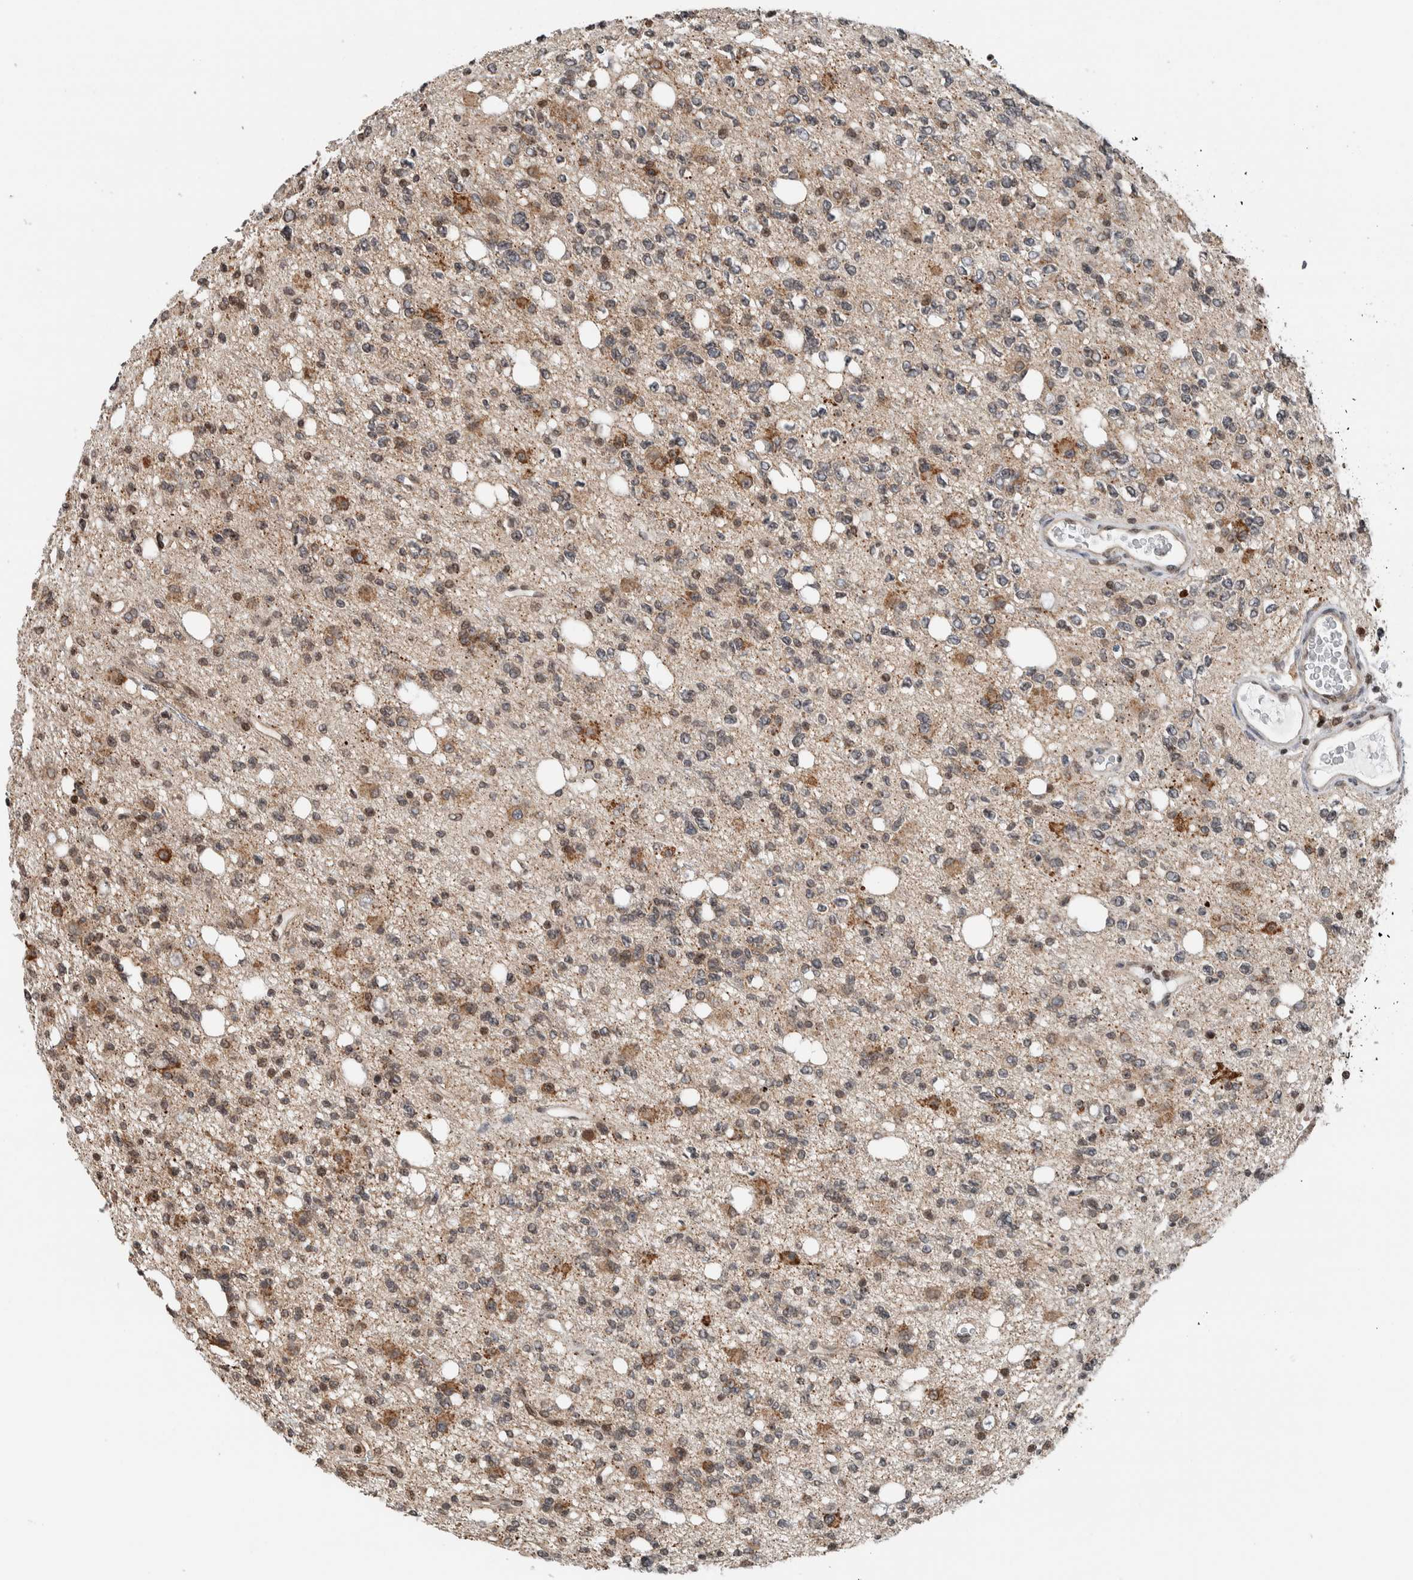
{"staining": {"intensity": "moderate", "quantity": "<25%", "location": "cytoplasmic/membranous"}, "tissue": "glioma", "cell_type": "Tumor cells", "image_type": "cancer", "snomed": [{"axis": "morphology", "description": "Glioma, malignant, High grade"}, {"axis": "topography", "description": "Brain"}], "caption": "Immunohistochemical staining of human high-grade glioma (malignant) demonstrates low levels of moderate cytoplasmic/membranous staining in about <25% of tumor cells.", "gene": "NPLOC4", "patient": {"sex": "female", "age": 62}}